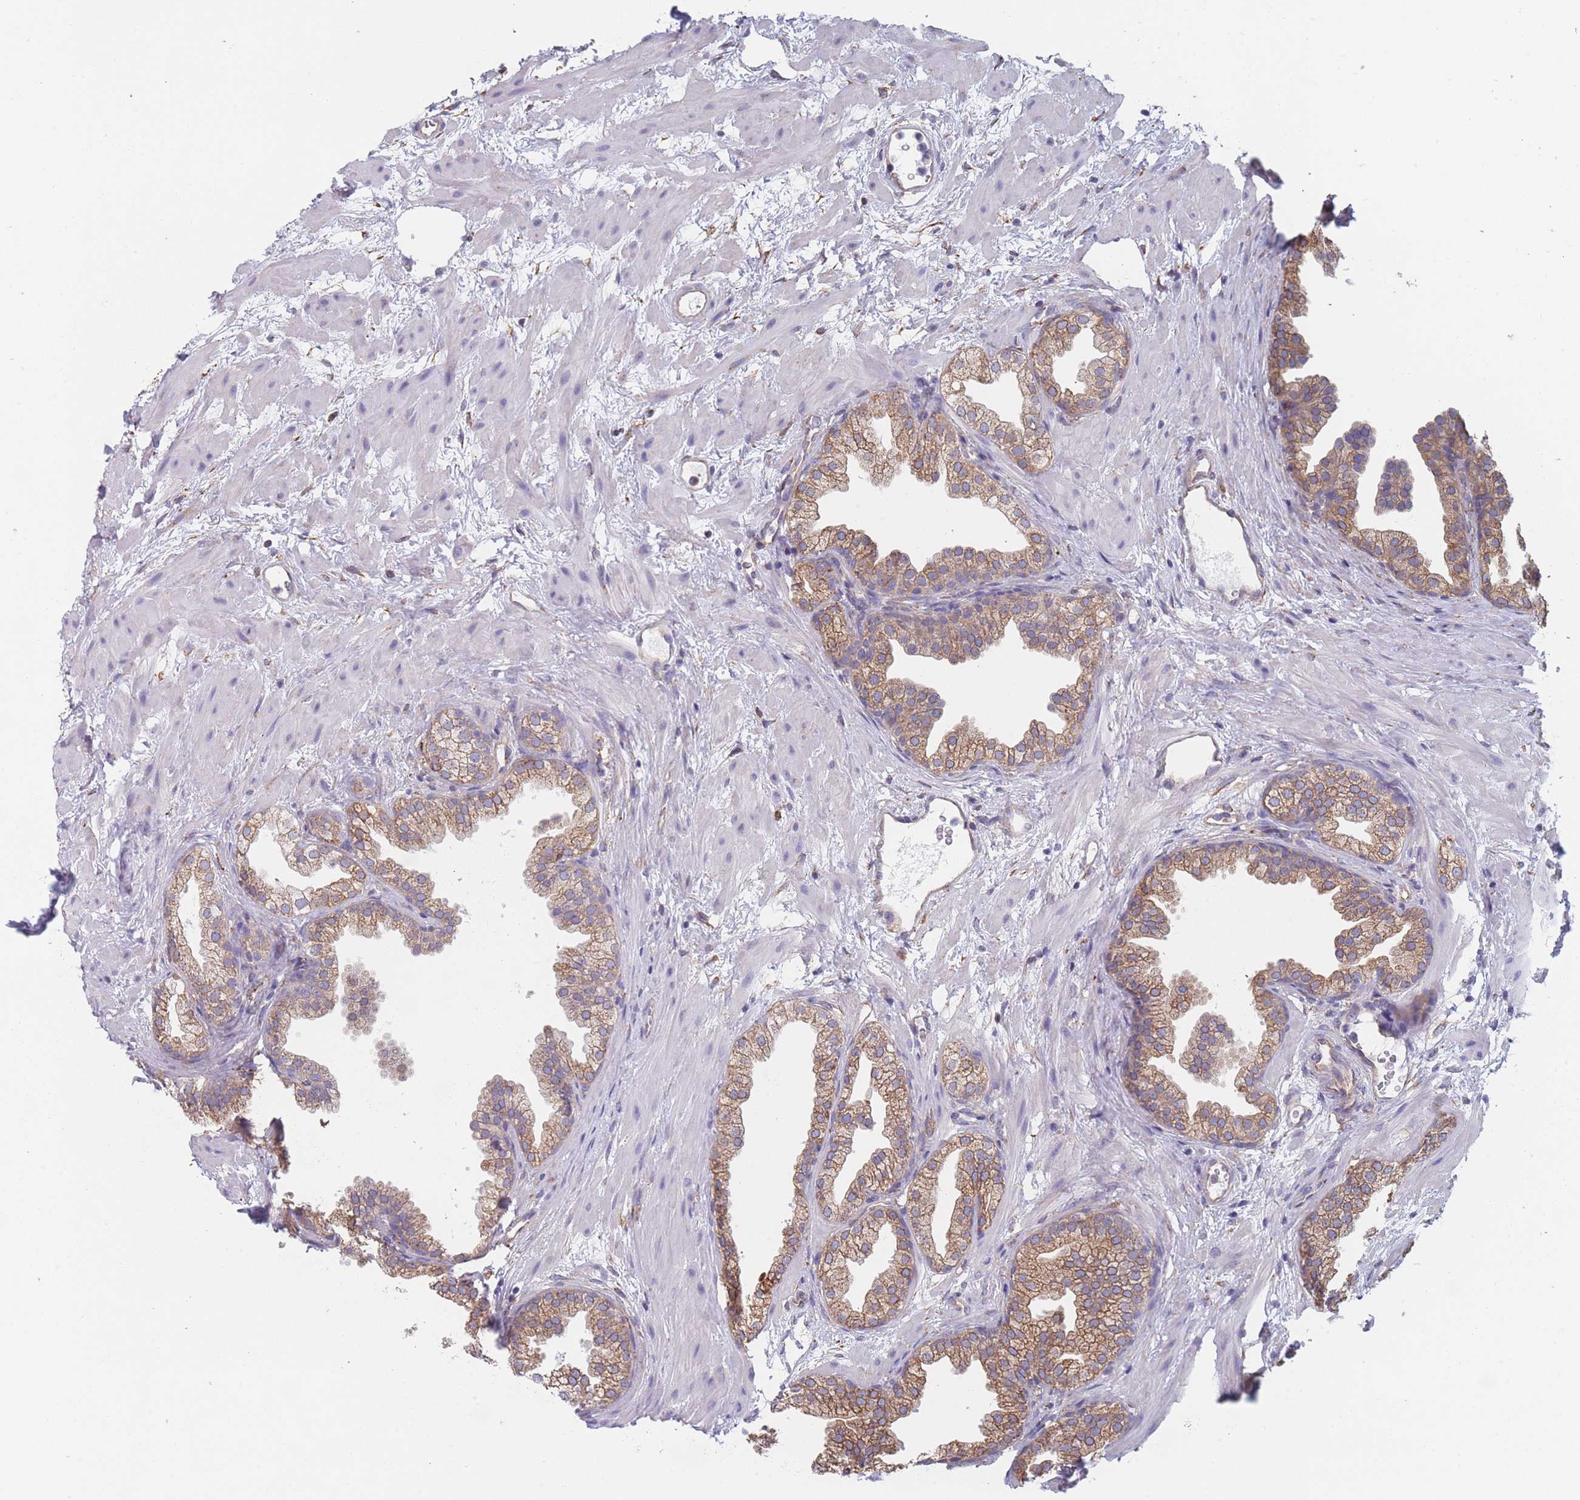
{"staining": {"intensity": "moderate", "quantity": ">75%", "location": "cytoplasmic/membranous"}, "tissue": "prostate", "cell_type": "Glandular cells", "image_type": "normal", "snomed": [{"axis": "morphology", "description": "Normal tissue, NOS"}, {"axis": "topography", "description": "Prostate"}], "caption": "Immunohistochemical staining of normal prostate exhibits moderate cytoplasmic/membranous protein positivity in about >75% of glandular cells. The protein is shown in brown color, while the nuclei are stained blue.", "gene": "OR7C2", "patient": {"sex": "male", "age": 37}}